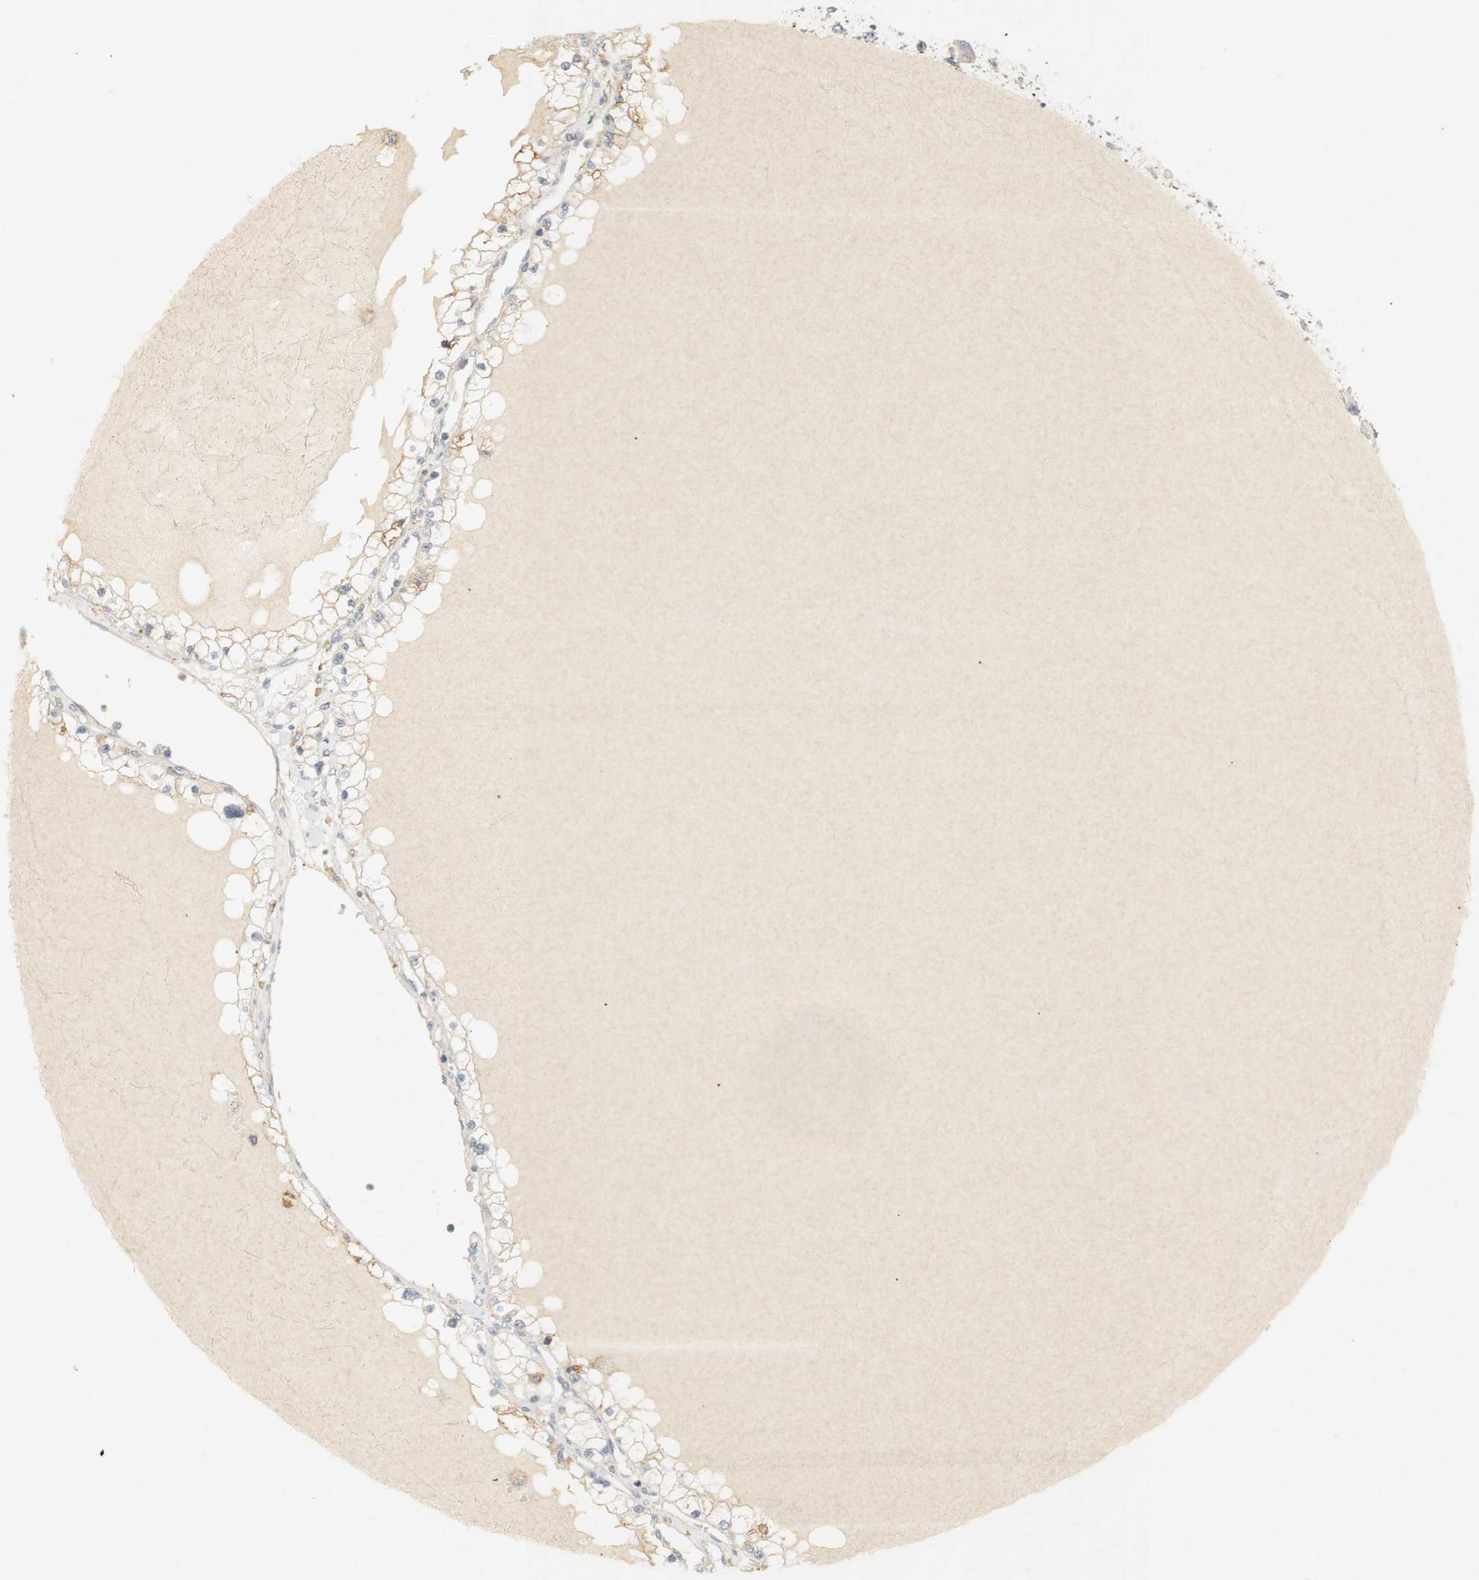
{"staining": {"intensity": "weak", "quantity": "<25%", "location": "cytoplasmic/membranous"}, "tissue": "renal cancer", "cell_type": "Tumor cells", "image_type": "cancer", "snomed": [{"axis": "morphology", "description": "Adenocarcinoma, NOS"}, {"axis": "topography", "description": "Kidney"}], "caption": "Immunohistochemistry image of neoplastic tissue: renal cancer (adenocarcinoma) stained with DAB (3,3'-diaminobenzidine) displays no significant protein expression in tumor cells. (IHC, brightfield microscopy, high magnification).", "gene": "RTN3", "patient": {"sex": "male", "age": 68}}